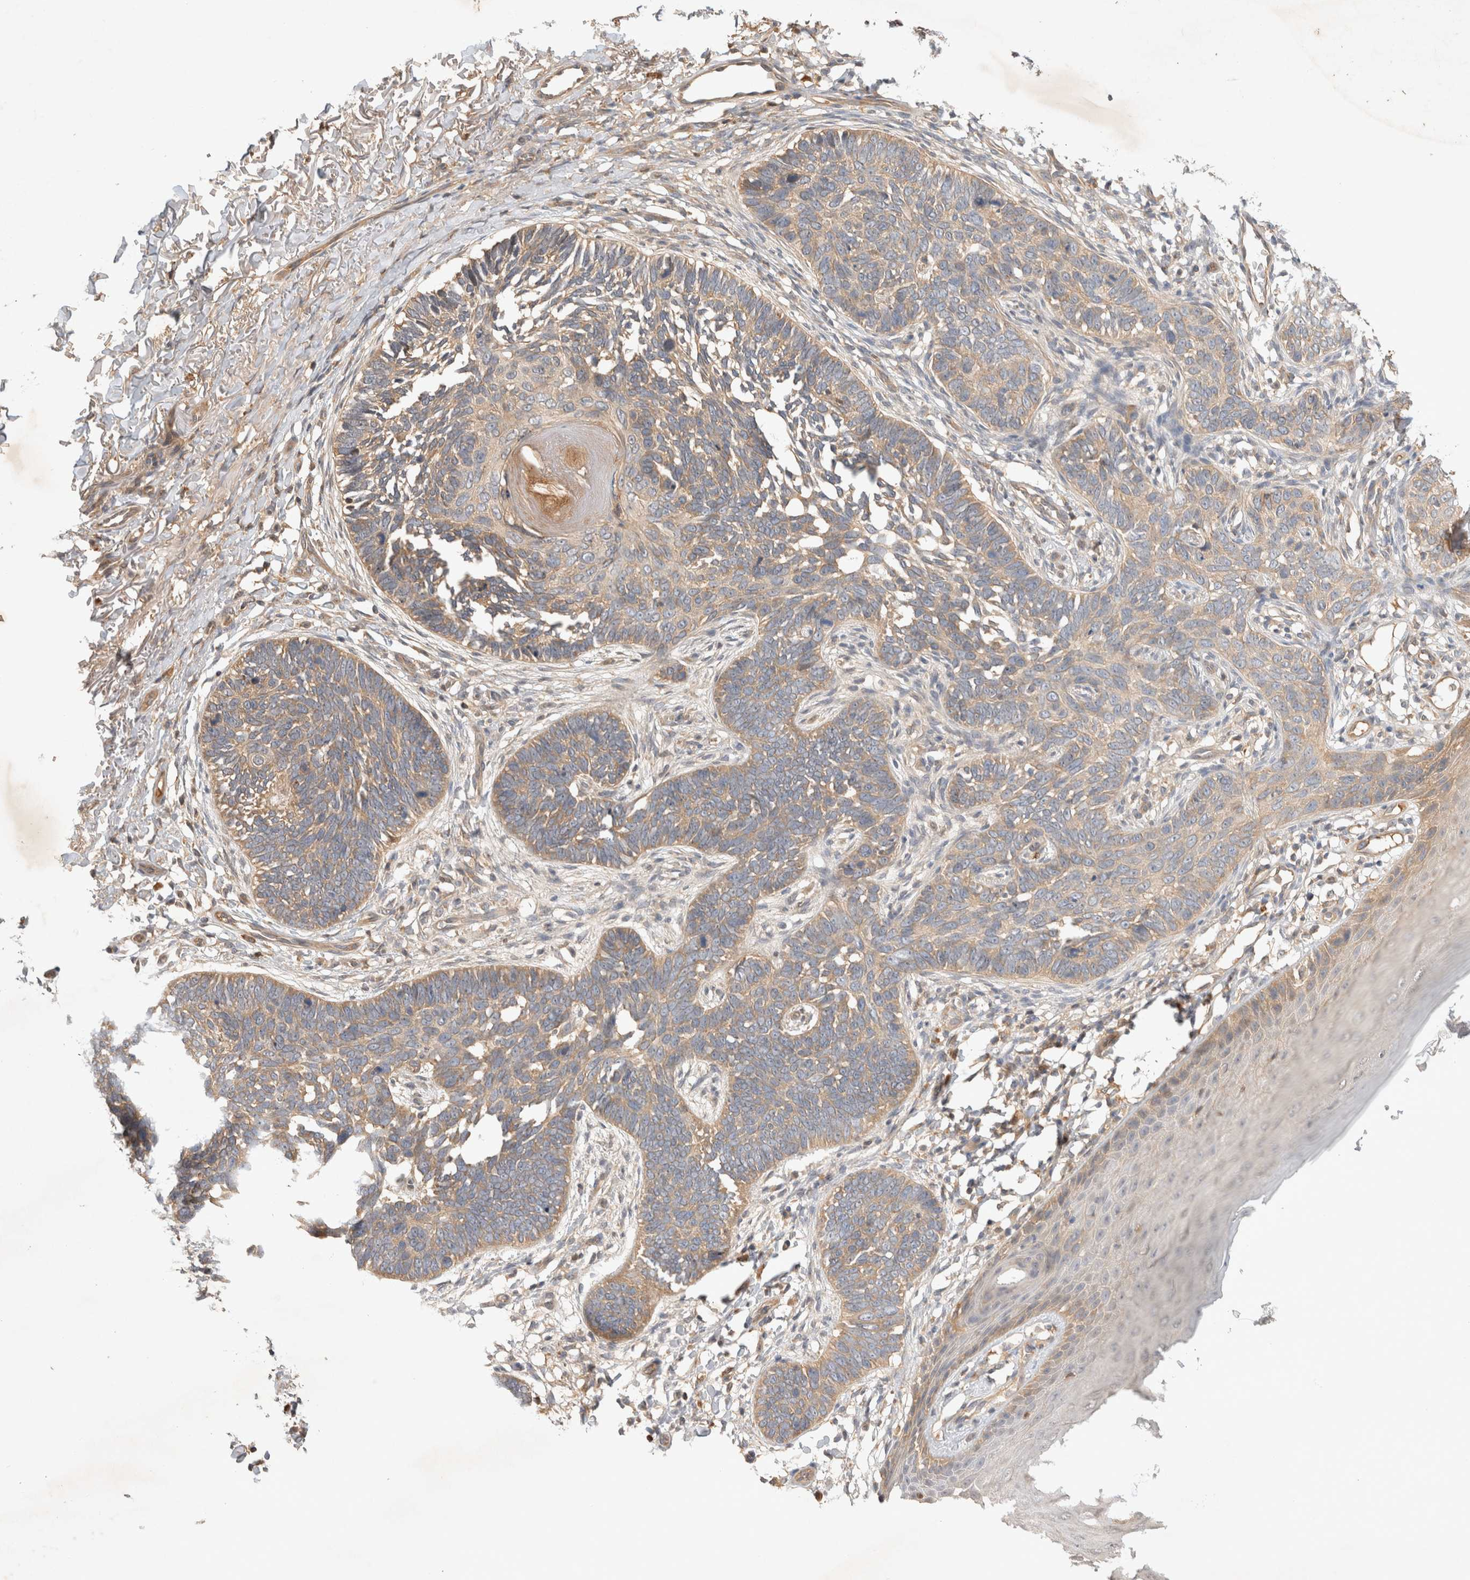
{"staining": {"intensity": "weak", "quantity": ">75%", "location": "cytoplasmic/membranous"}, "tissue": "skin cancer", "cell_type": "Tumor cells", "image_type": "cancer", "snomed": [{"axis": "morphology", "description": "Normal tissue, NOS"}, {"axis": "morphology", "description": "Basal cell carcinoma"}, {"axis": "topography", "description": "Skin"}], "caption": "Brown immunohistochemical staining in basal cell carcinoma (skin) reveals weak cytoplasmic/membranous staining in about >75% of tumor cells. The protein is stained brown, and the nuclei are stained in blue (DAB (3,3'-diaminobenzidine) IHC with brightfield microscopy, high magnification).", "gene": "YES1", "patient": {"sex": "male", "age": 77}}